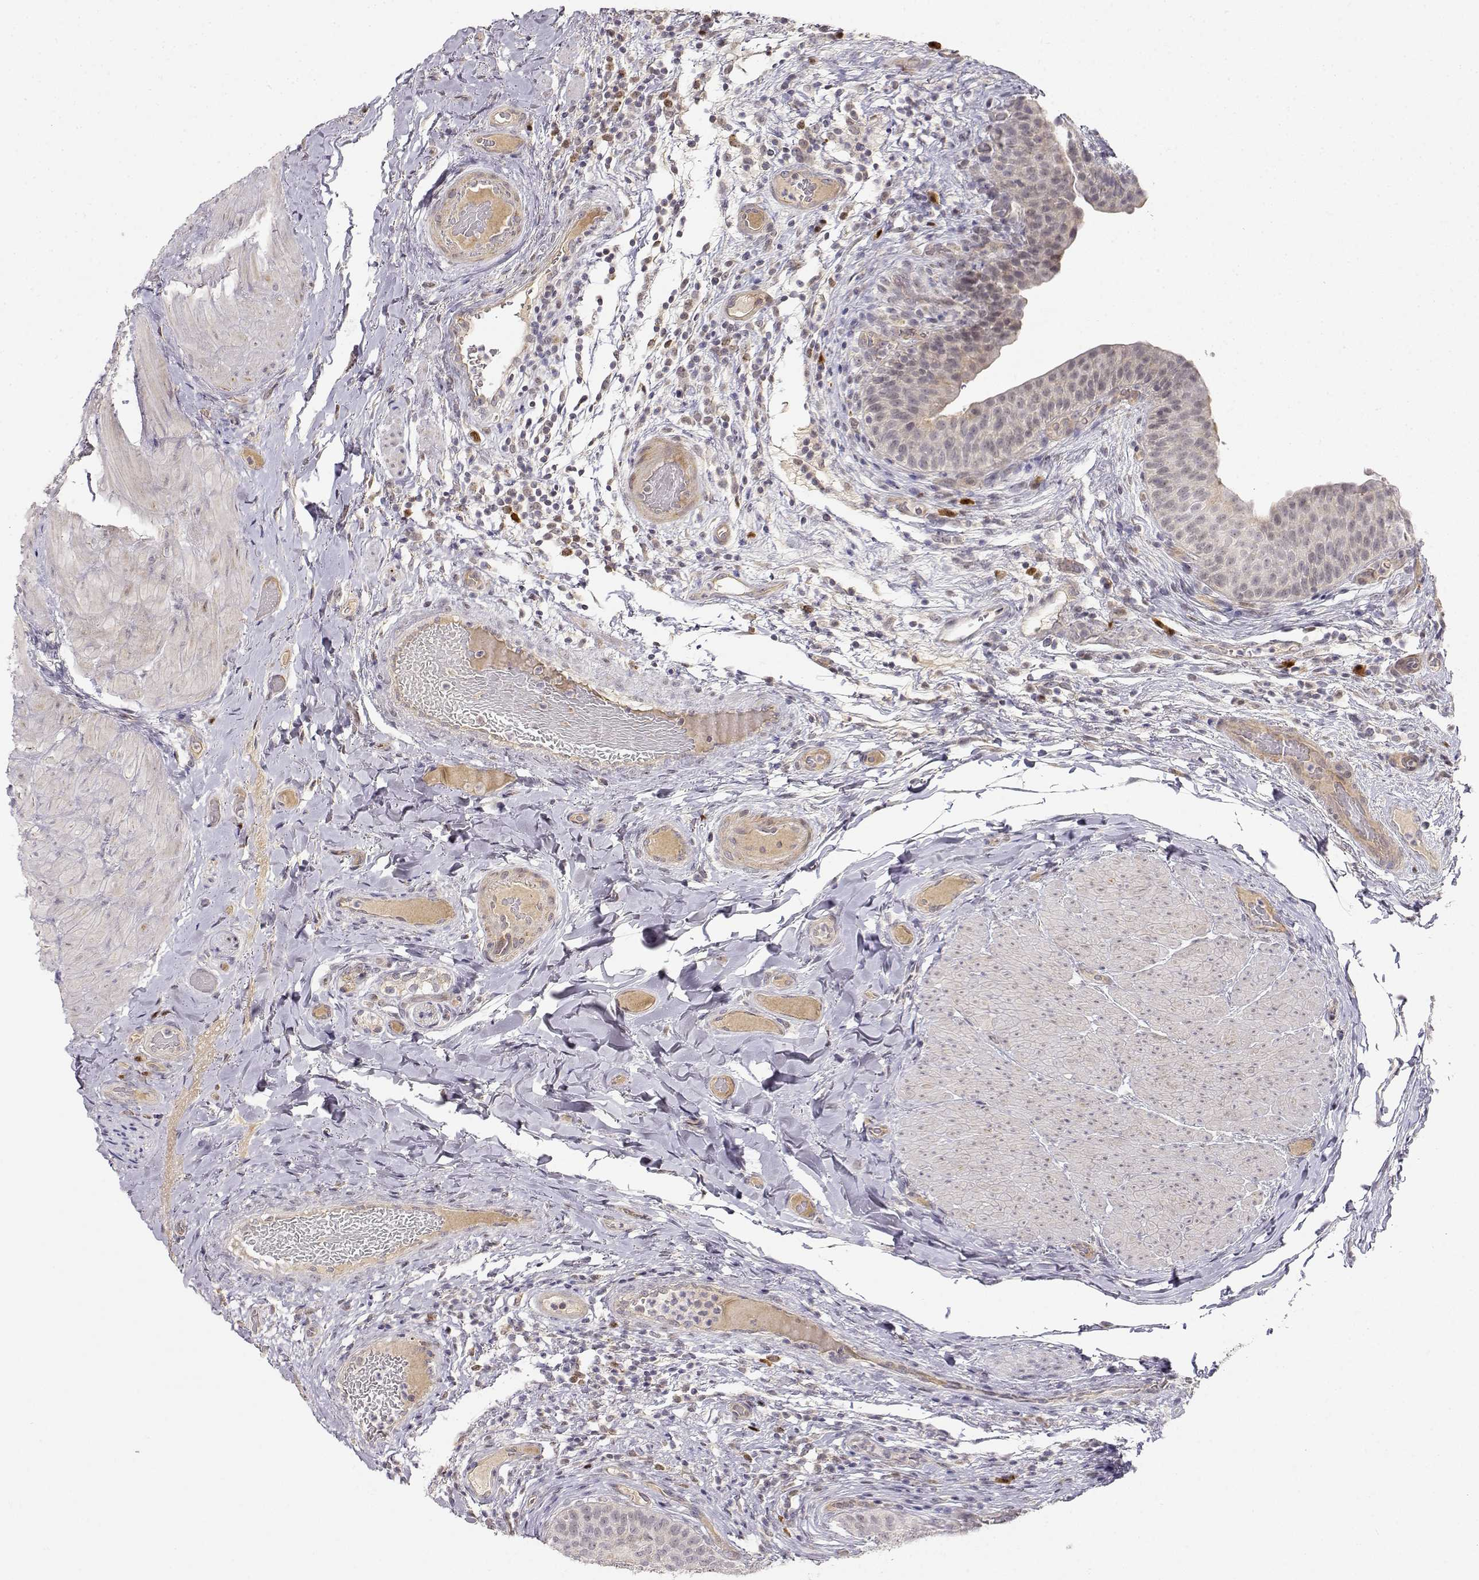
{"staining": {"intensity": "negative", "quantity": "none", "location": "none"}, "tissue": "urinary bladder", "cell_type": "Urothelial cells", "image_type": "normal", "snomed": [{"axis": "morphology", "description": "Normal tissue, NOS"}, {"axis": "topography", "description": "Urinary bladder"}], "caption": "Micrograph shows no protein staining in urothelial cells of unremarkable urinary bladder. (Stains: DAB IHC with hematoxylin counter stain, Microscopy: brightfield microscopy at high magnification).", "gene": "EAF2", "patient": {"sex": "male", "age": 66}}